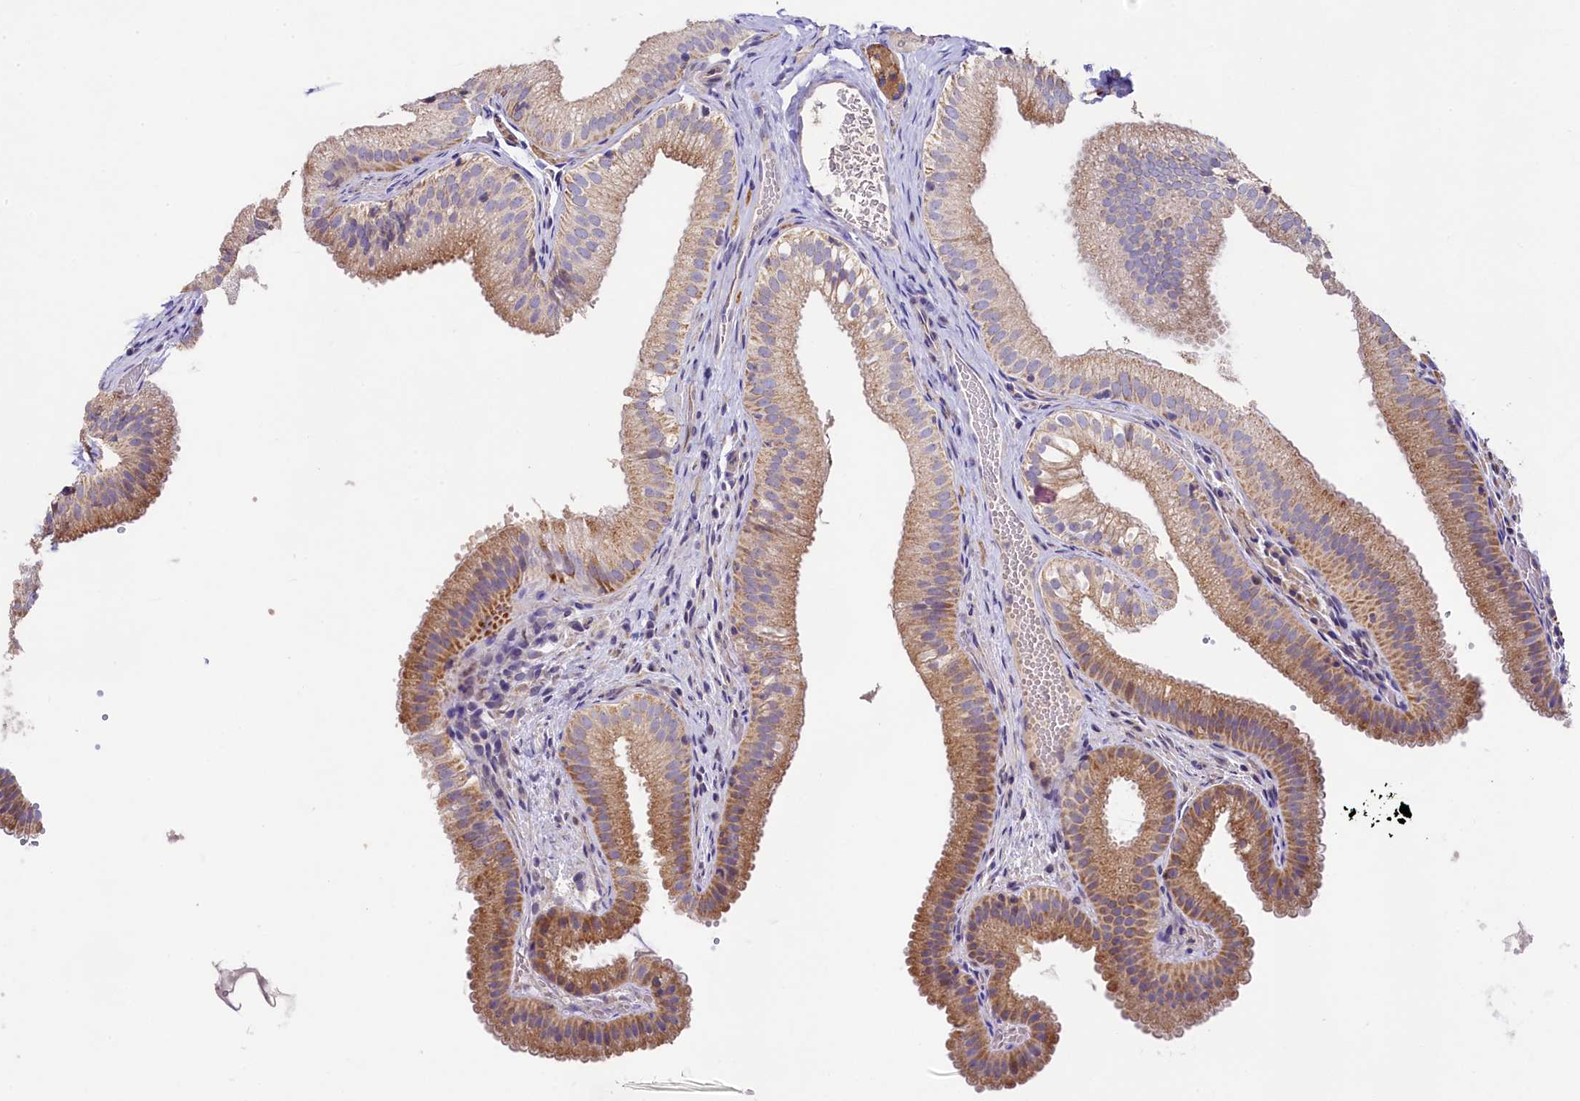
{"staining": {"intensity": "moderate", "quantity": ">75%", "location": "cytoplasmic/membranous"}, "tissue": "gallbladder", "cell_type": "Glandular cells", "image_type": "normal", "snomed": [{"axis": "morphology", "description": "Normal tissue, NOS"}, {"axis": "topography", "description": "Gallbladder"}], "caption": "Immunohistochemistry (IHC) histopathology image of normal human gallbladder stained for a protein (brown), which shows medium levels of moderate cytoplasmic/membranous expression in about >75% of glandular cells.", "gene": "FXYD6", "patient": {"sex": "female", "age": 30}}